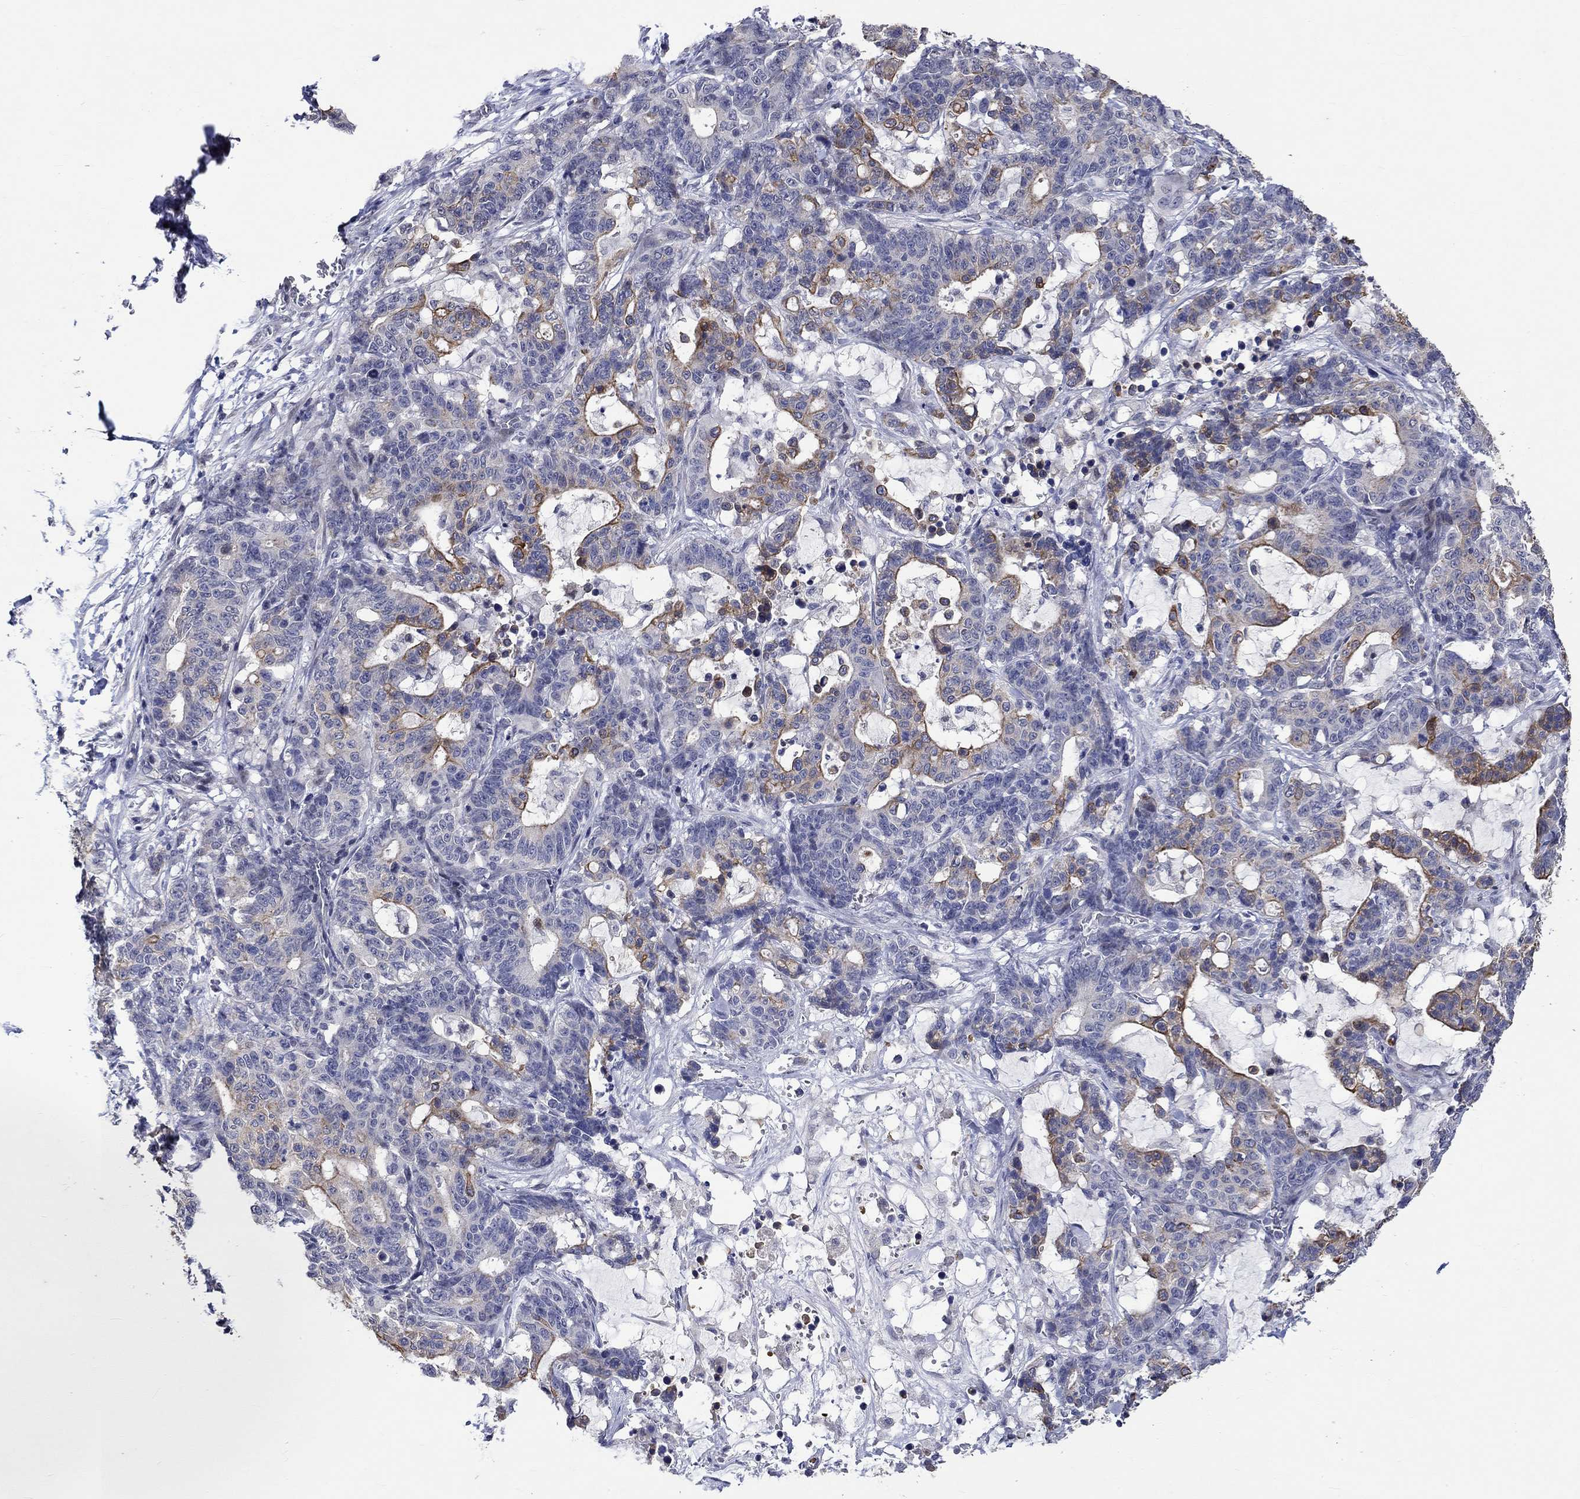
{"staining": {"intensity": "strong", "quantity": "25%-75%", "location": "cytoplasmic/membranous"}, "tissue": "stomach cancer", "cell_type": "Tumor cells", "image_type": "cancer", "snomed": [{"axis": "morphology", "description": "Normal tissue, NOS"}, {"axis": "morphology", "description": "Adenocarcinoma, NOS"}, {"axis": "topography", "description": "Stomach"}], "caption": "This micrograph reveals immunohistochemistry (IHC) staining of human stomach adenocarcinoma, with high strong cytoplasmic/membranous positivity in about 25%-75% of tumor cells.", "gene": "DDX3Y", "patient": {"sex": "female", "age": 64}}